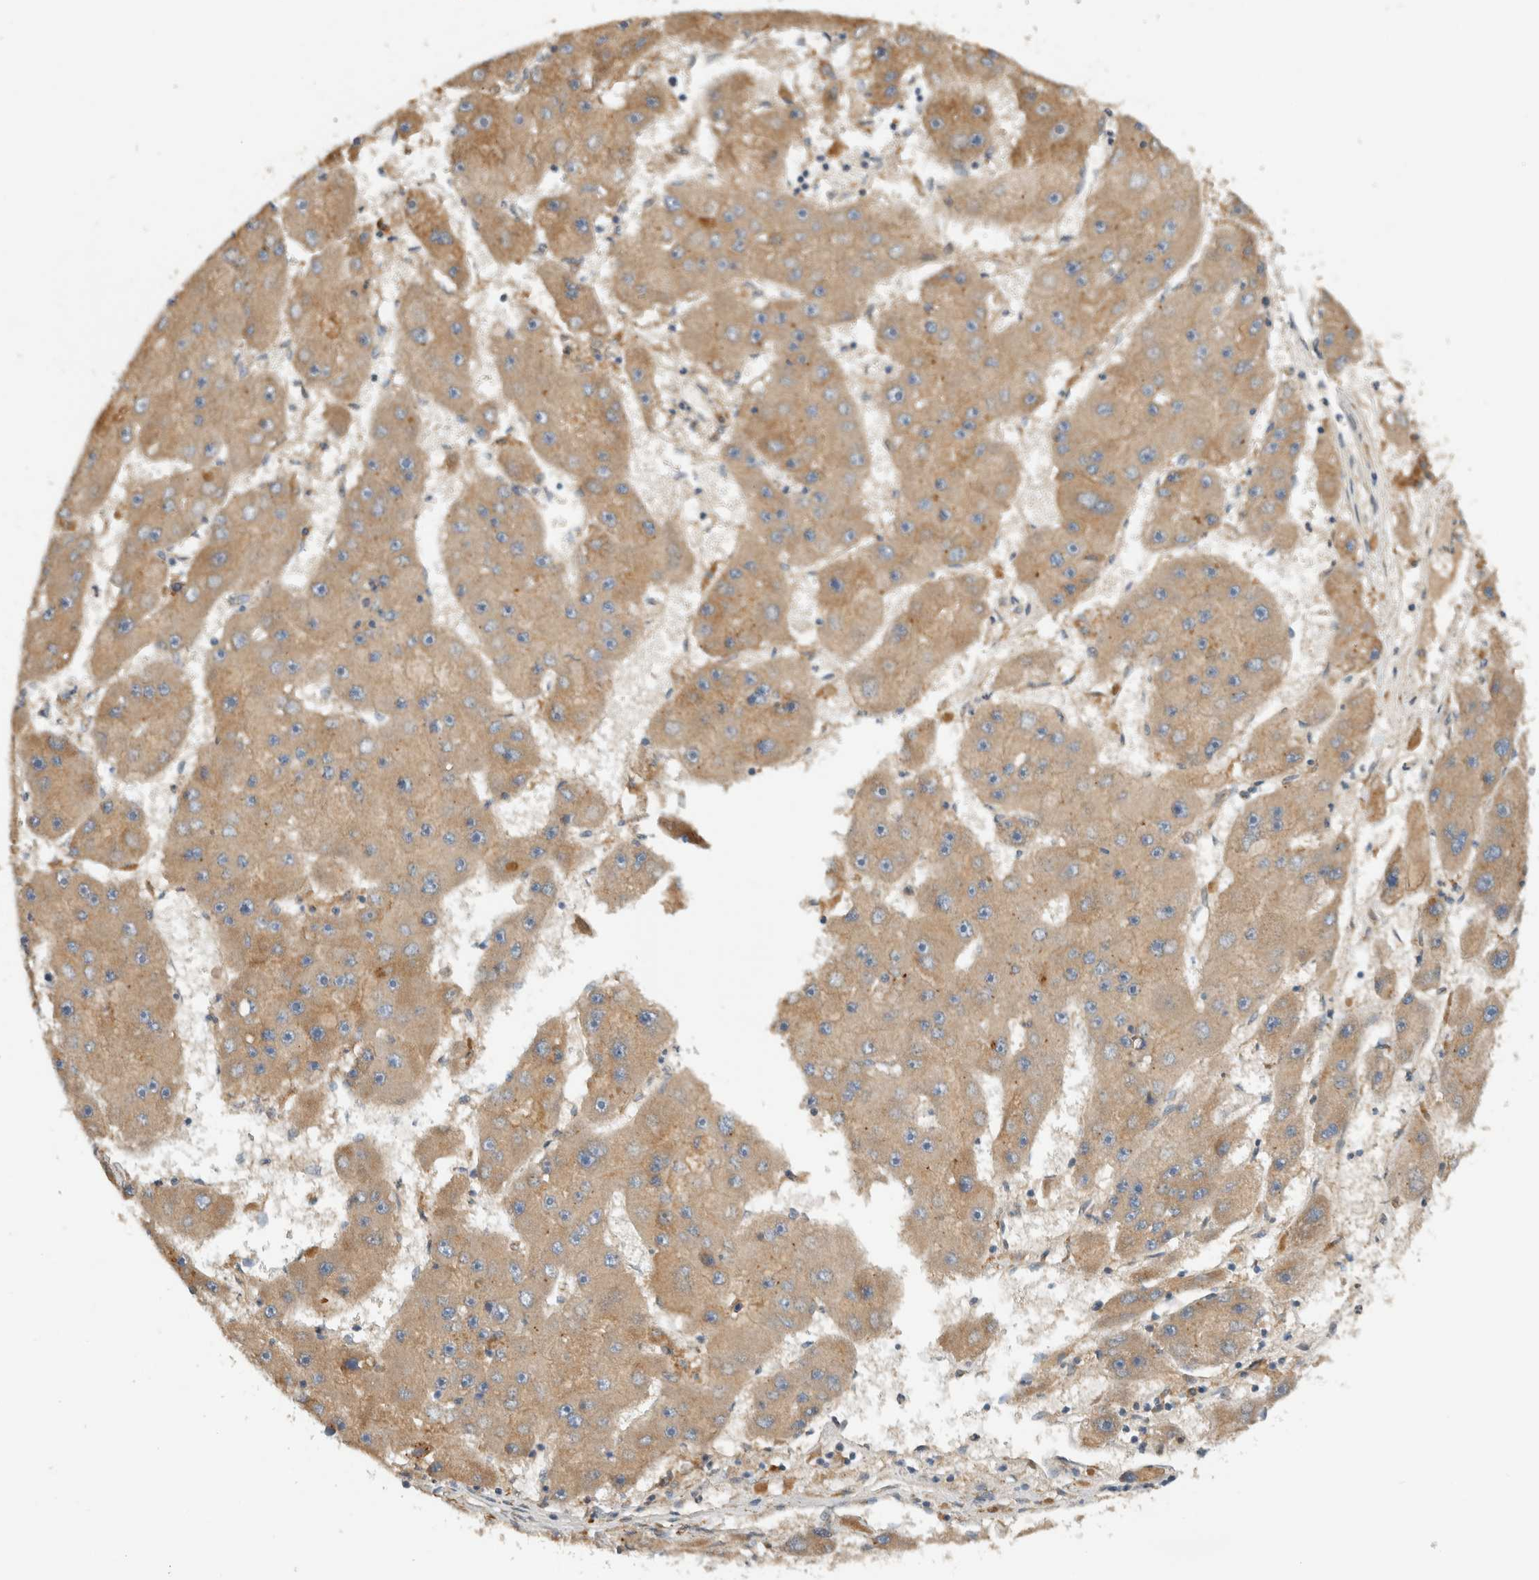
{"staining": {"intensity": "weak", "quantity": ">75%", "location": "cytoplasmic/membranous"}, "tissue": "liver cancer", "cell_type": "Tumor cells", "image_type": "cancer", "snomed": [{"axis": "morphology", "description": "Carcinoma, Hepatocellular, NOS"}, {"axis": "topography", "description": "Liver"}], "caption": "The immunohistochemical stain labels weak cytoplasmic/membranous expression in tumor cells of liver cancer (hepatocellular carcinoma) tissue.", "gene": "ARMC9", "patient": {"sex": "female", "age": 61}}